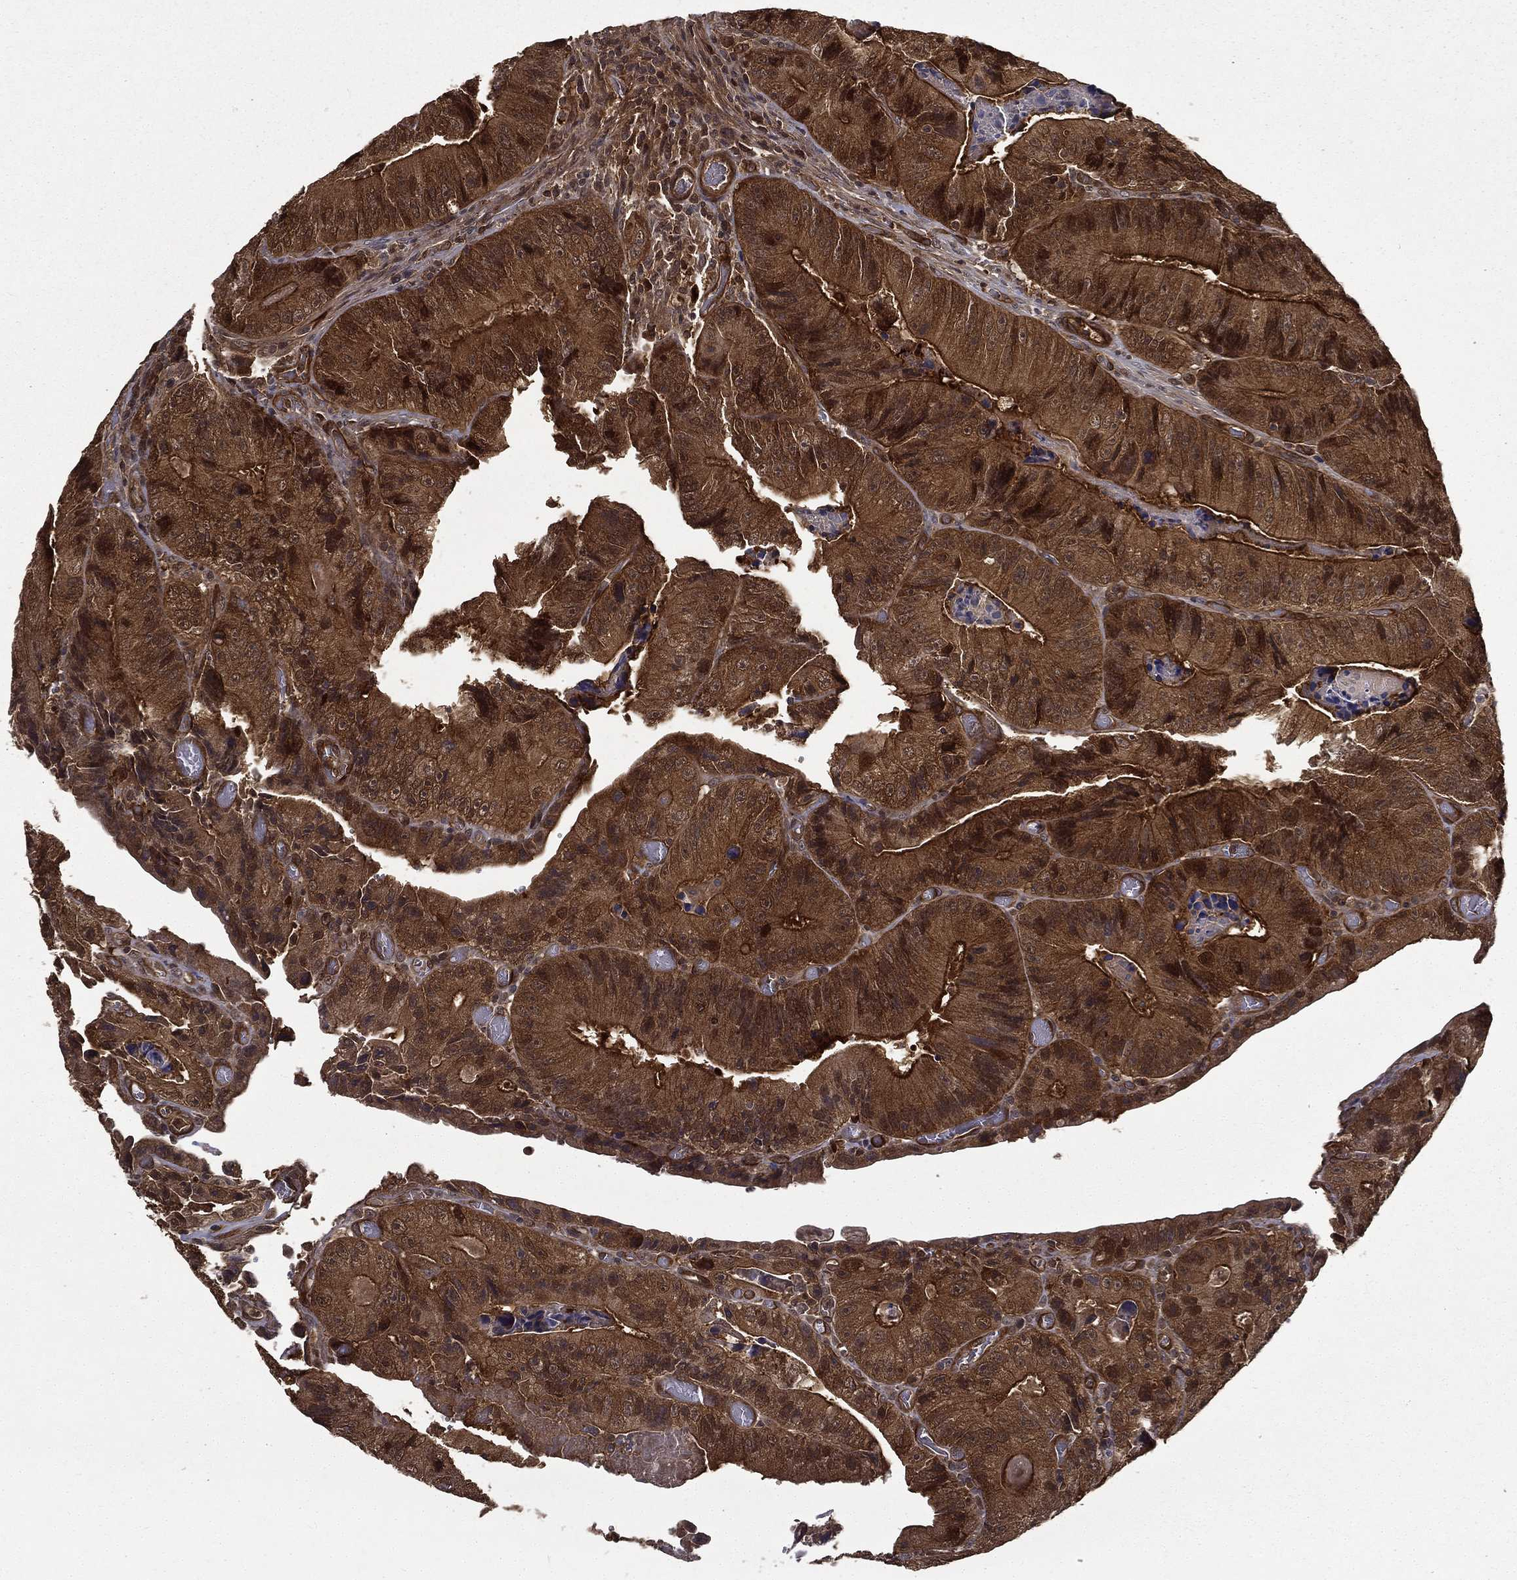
{"staining": {"intensity": "strong", "quantity": ">75%", "location": "cytoplasmic/membranous"}, "tissue": "colorectal cancer", "cell_type": "Tumor cells", "image_type": "cancer", "snomed": [{"axis": "morphology", "description": "Adenocarcinoma, NOS"}, {"axis": "topography", "description": "Colon"}], "caption": "Colorectal cancer (adenocarcinoma) stained for a protein (brown) demonstrates strong cytoplasmic/membranous positive positivity in approximately >75% of tumor cells.", "gene": "FGD1", "patient": {"sex": "female", "age": 86}}